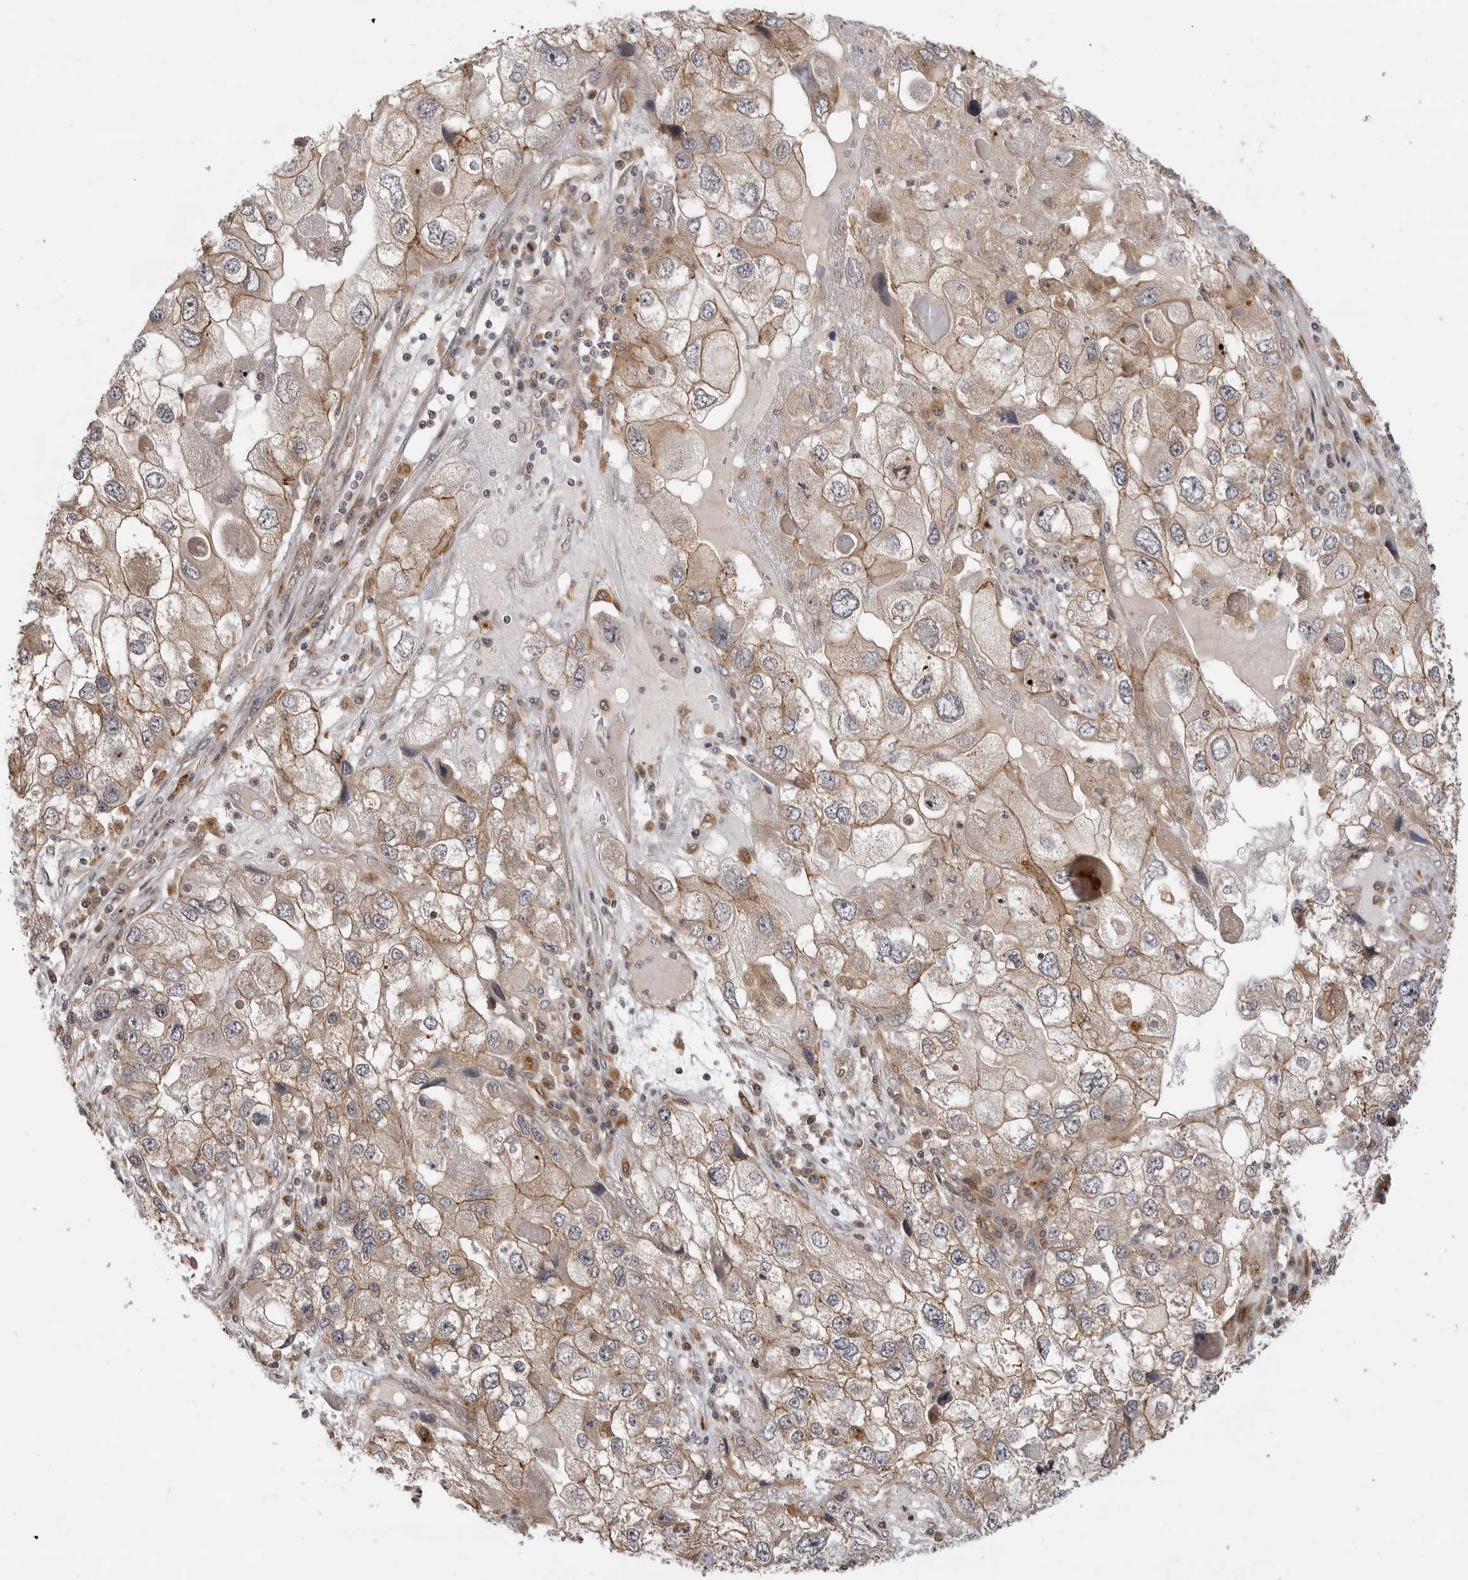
{"staining": {"intensity": "moderate", "quantity": ">75%", "location": "cytoplasmic/membranous"}, "tissue": "endometrial cancer", "cell_type": "Tumor cells", "image_type": "cancer", "snomed": [{"axis": "morphology", "description": "Adenocarcinoma, NOS"}, {"axis": "topography", "description": "Endometrium"}], "caption": "Protein staining shows moderate cytoplasmic/membranous positivity in approximately >75% of tumor cells in endometrial cancer. (DAB IHC, brown staining for protein, blue staining for nuclei).", "gene": "CSNK1G3", "patient": {"sex": "female", "age": 49}}